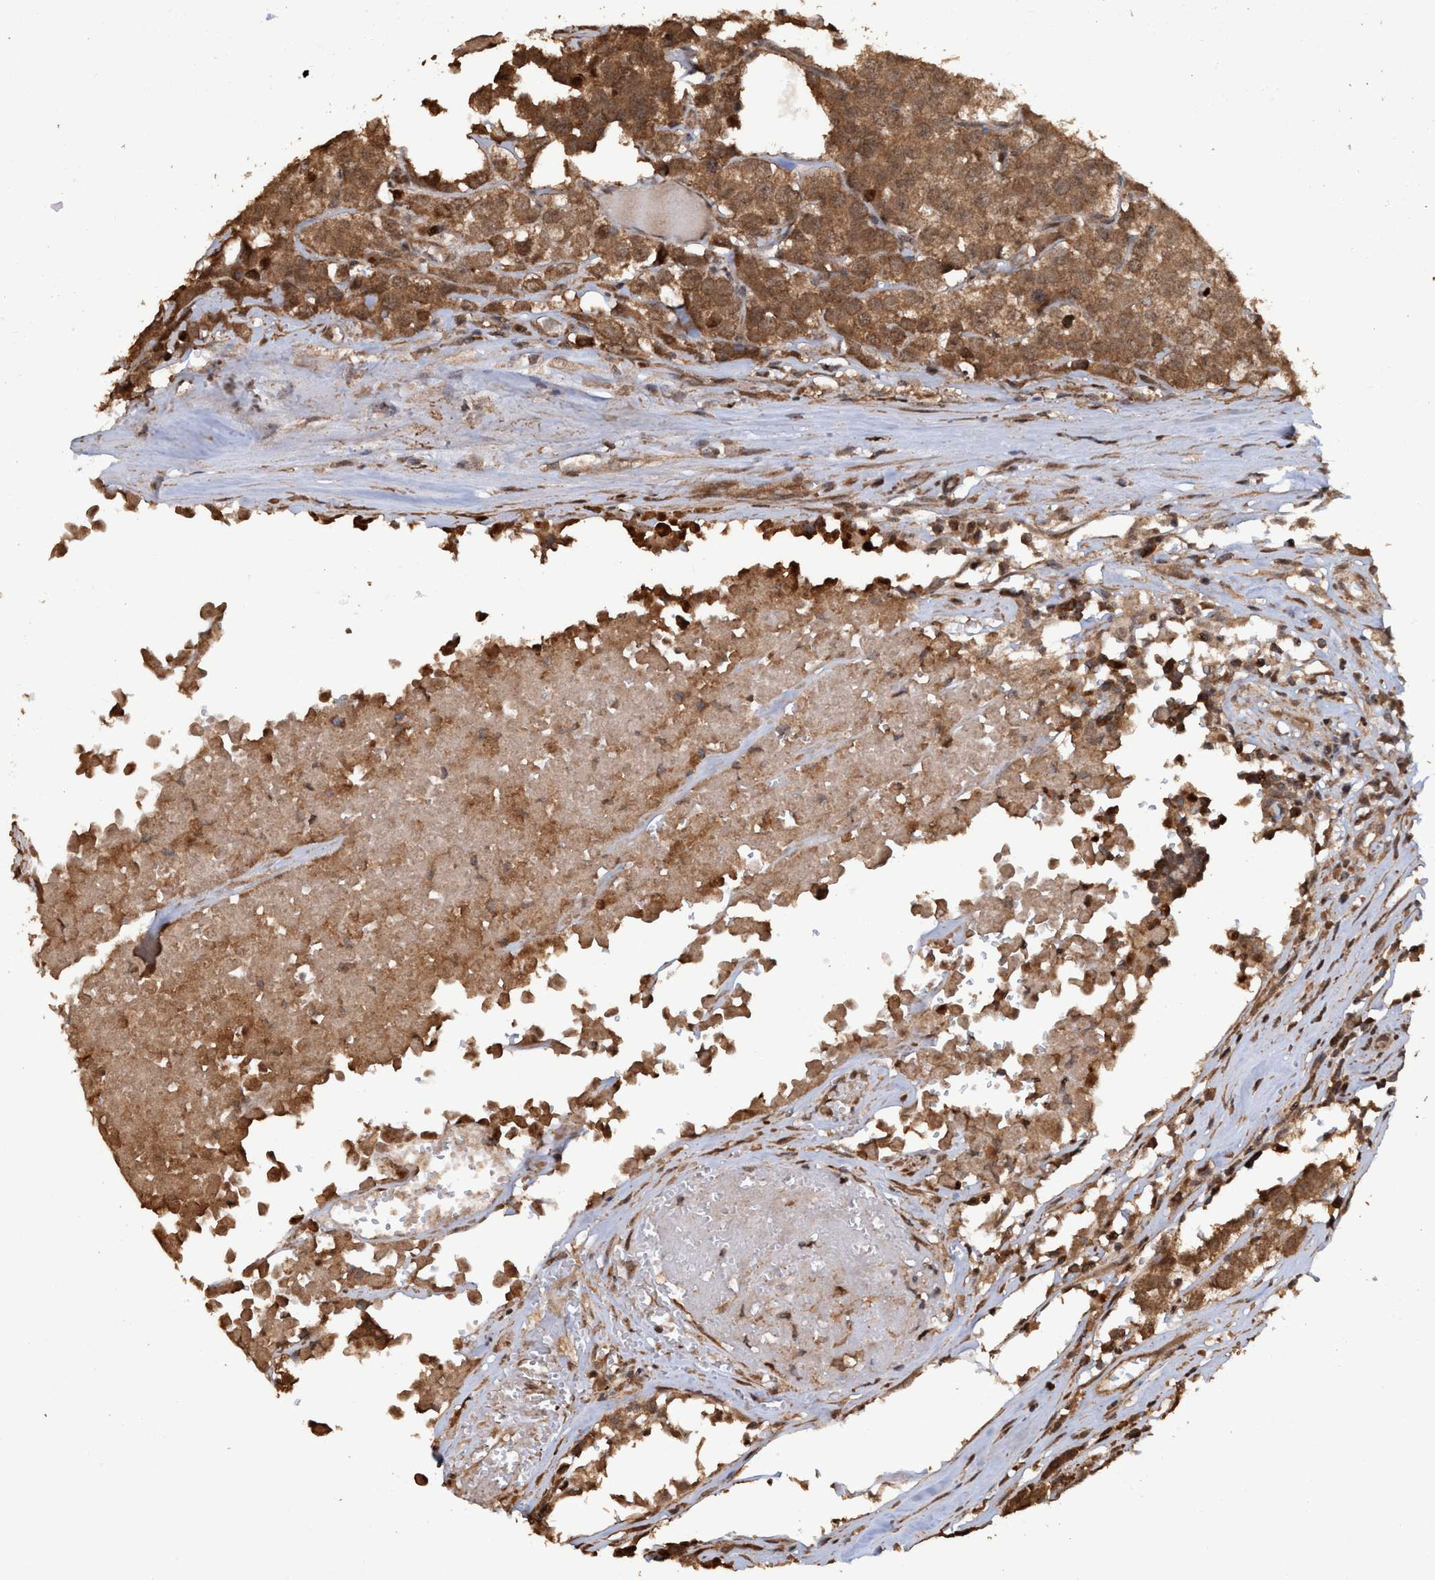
{"staining": {"intensity": "moderate", "quantity": ">75%", "location": "cytoplasmic/membranous"}, "tissue": "testis cancer", "cell_type": "Tumor cells", "image_type": "cancer", "snomed": [{"axis": "morphology", "description": "Seminoma, NOS"}, {"axis": "morphology", "description": "Carcinoma, Embryonal, NOS"}, {"axis": "topography", "description": "Testis"}], "caption": "Testis cancer stained for a protein reveals moderate cytoplasmic/membranous positivity in tumor cells.", "gene": "TRPC7", "patient": {"sex": "male", "age": 52}}